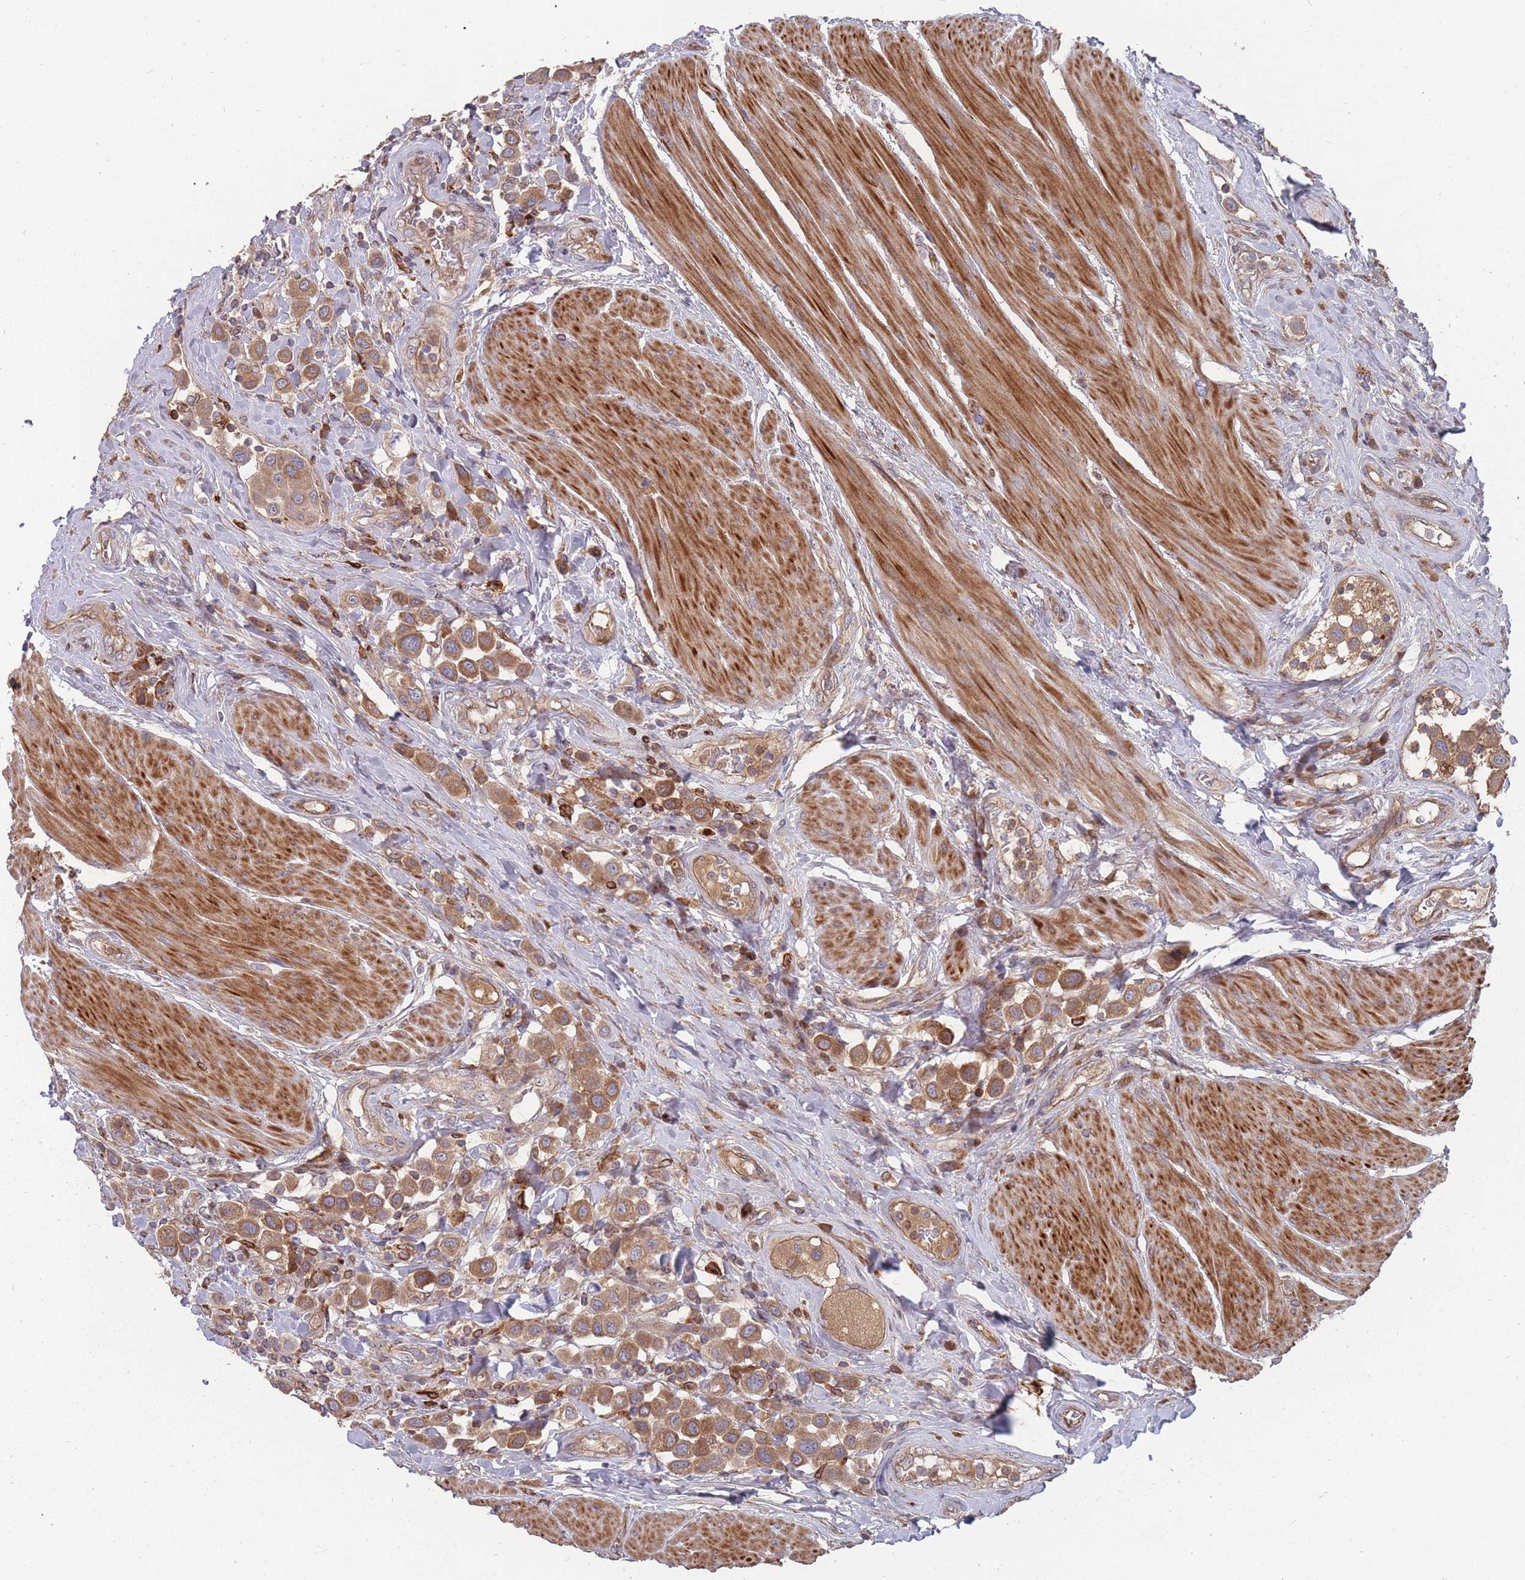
{"staining": {"intensity": "moderate", "quantity": ">75%", "location": "cytoplasmic/membranous"}, "tissue": "urothelial cancer", "cell_type": "Tumor cells", "image_type": "cancer", "snomed": [{"axis": "morphology", "description": "Urothelial carcinoma, High grade"}, {"axis": "topography", "description": "Urinary bladder"}], "caption": "The immunohistochemical stain shows moderate cytoplasmic/membranous positivity in tumor cells of urothelial carcinoma (high-grade) tissue. (Brightfield microscopy of DAB IHC at high magnification).", "gene": "THSD7B", "patient": {"sex": "male", "age": 50}}